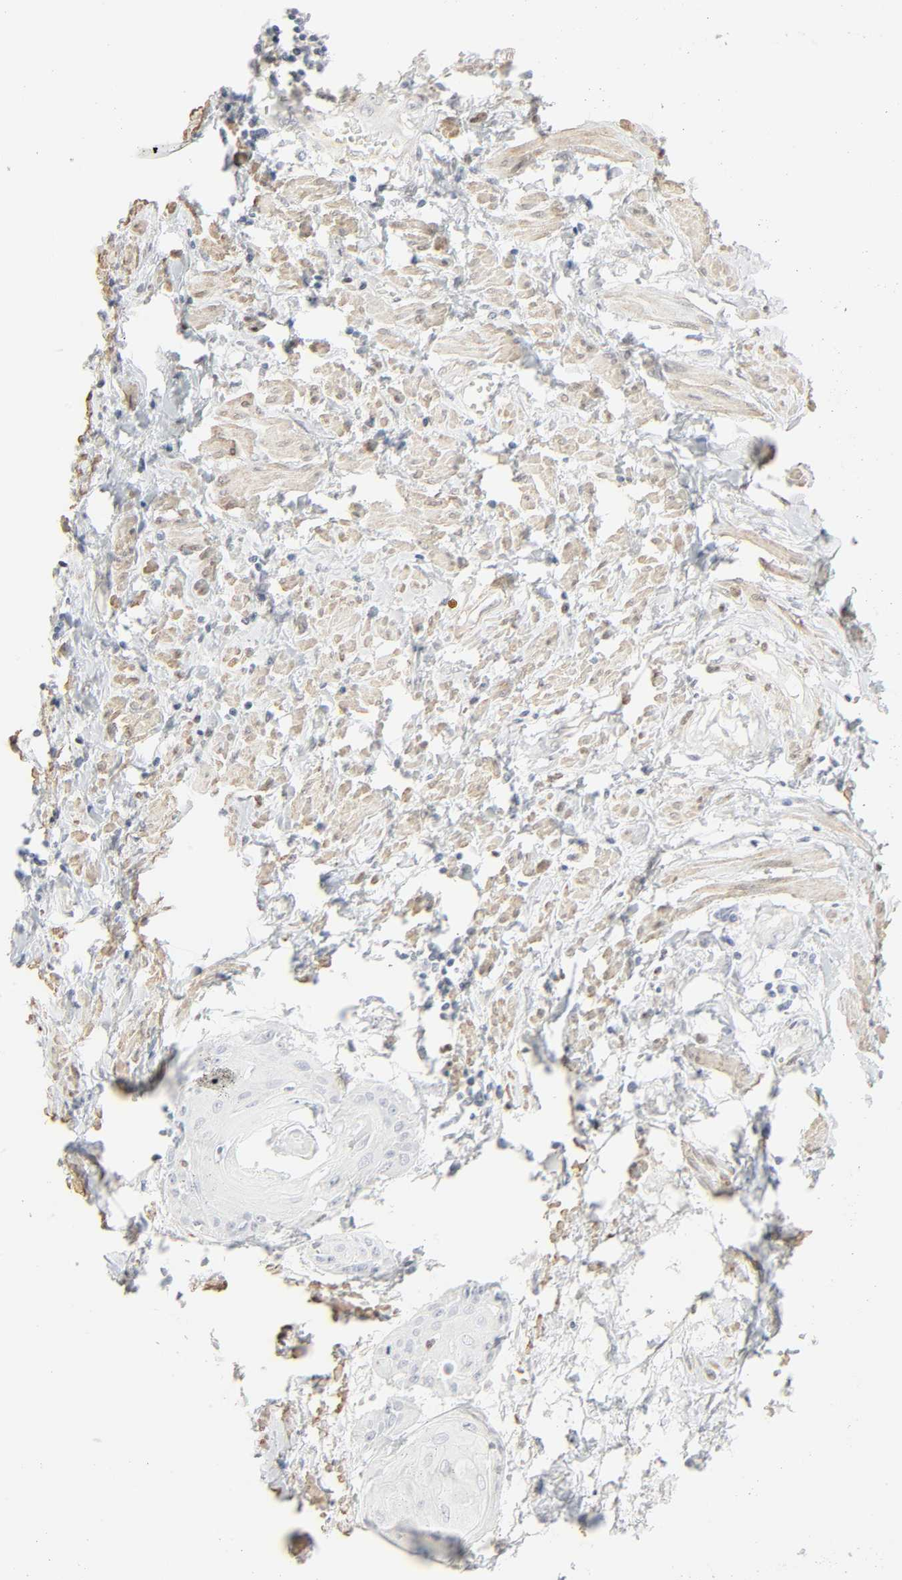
{"staining": {"intensity": "negative", "quantity": "none", "location": "none"}, "tissue": "cervical cancer", "cell_type": "Tumor cells", "image_type": "cancer", "snomed": [{"axis": "morphology", "description": "Squamous cell carcinoma, NOS"}, {"axis": "topography", "description": "Cervix"}], "caption": "DAB immunohistochemical staining of human cervical squamous cell carcinoma reveals no significant staining in tumor cells.", "gene": "ZBTB16", "patient": {"sex": "female", "age": 57}}